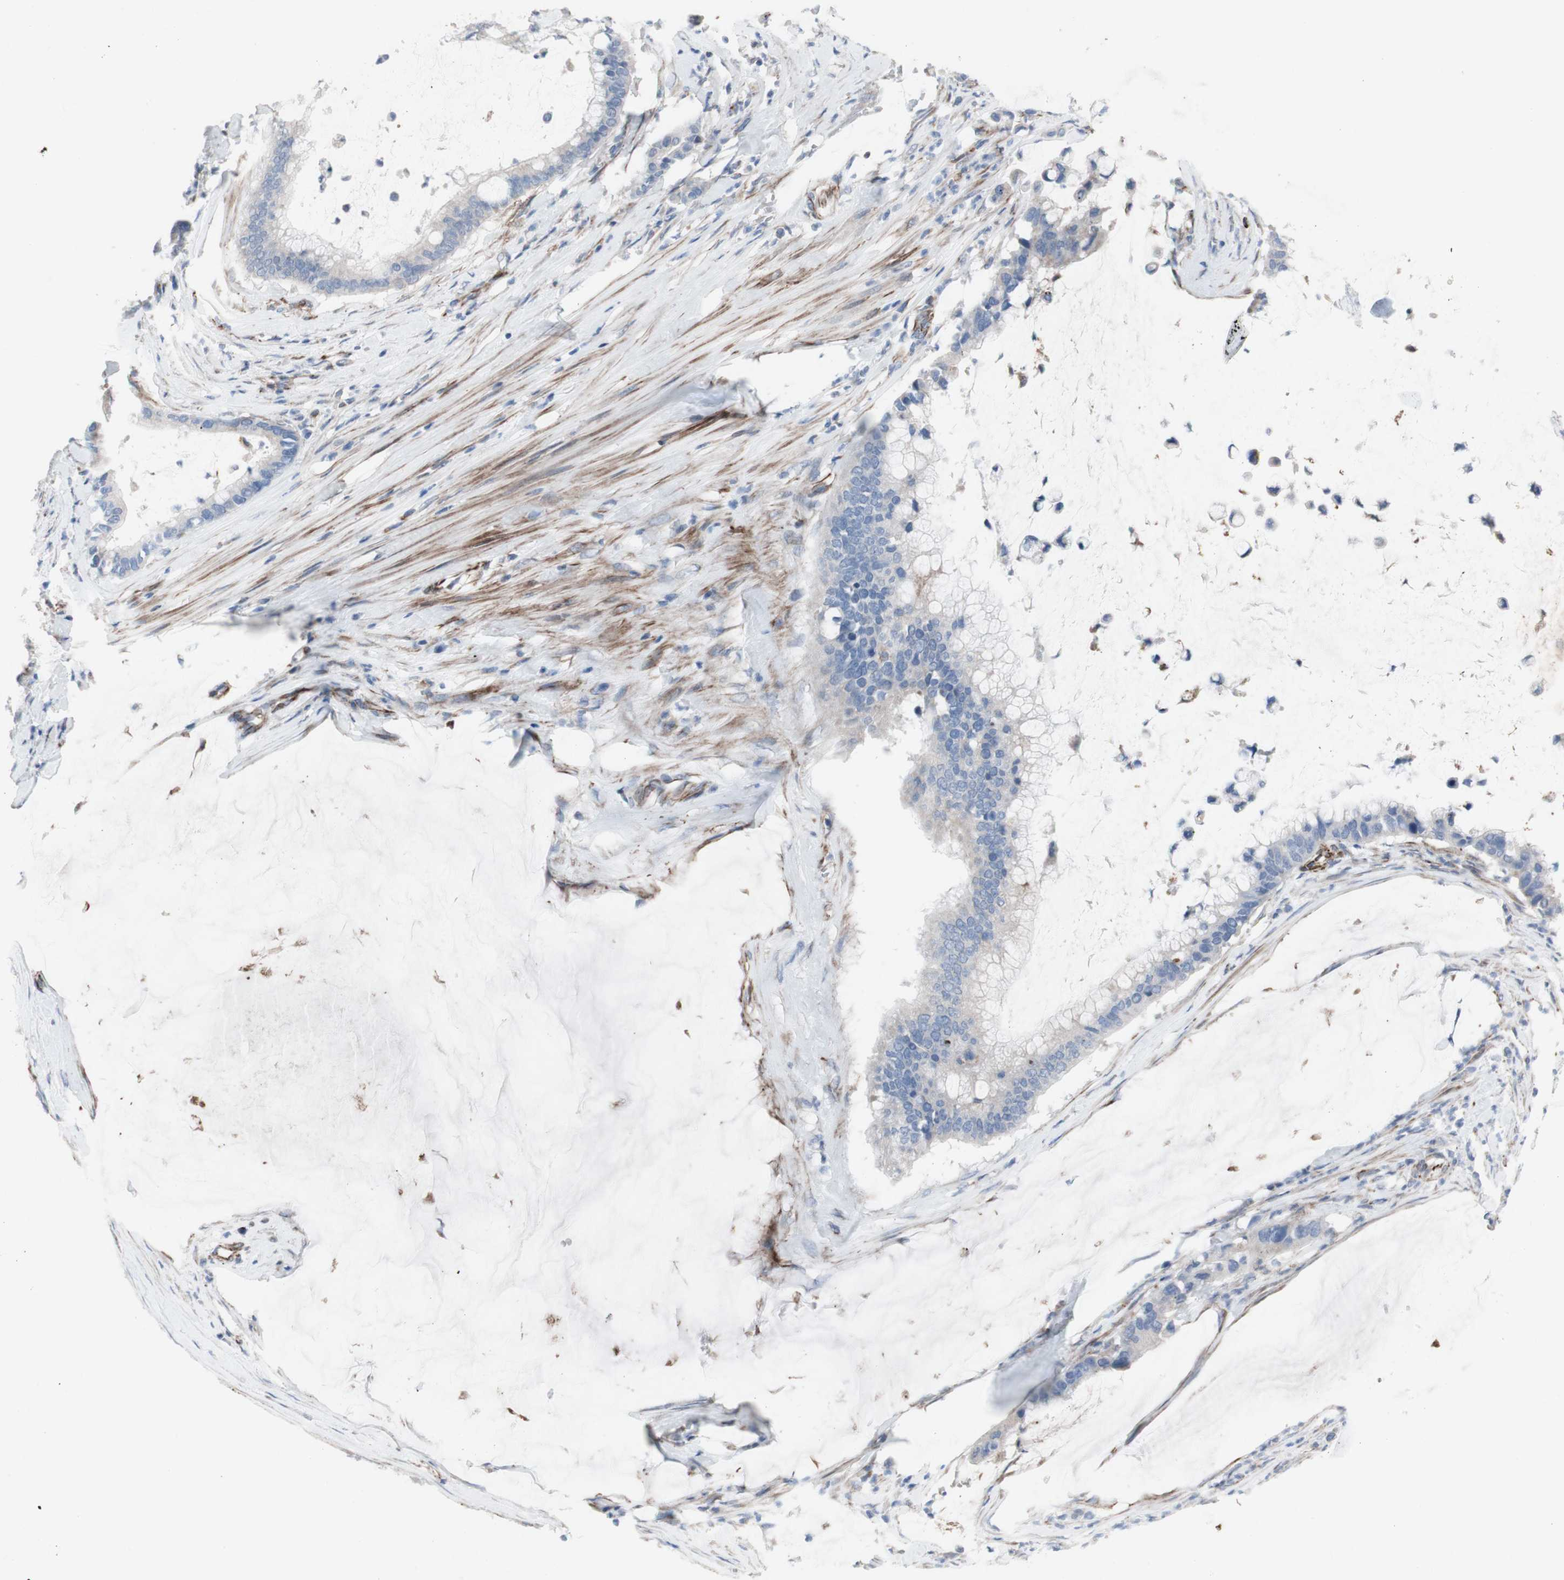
{"staining": {"intensity": "negative", "quantity": "none", "location": "none"}, "tissue": "pancreatic cancer", "cell_type": "Tumor cells", "image_type": "cancer", "snomed": [{"axis": "morphology", "description": "Adenocarcinoma, NOS"}, {"axis": "topography", "description": "Pancreas"}], "caption": "IHC of human pancreatic cancer (adenocarcinoma) displays no staining in tumor cells. (Immunohistochemistry (ihc), brightfield microscopy, high magnification).", "gene": "AGPAT5", "patient": {"sex": "male", "age": 41}}